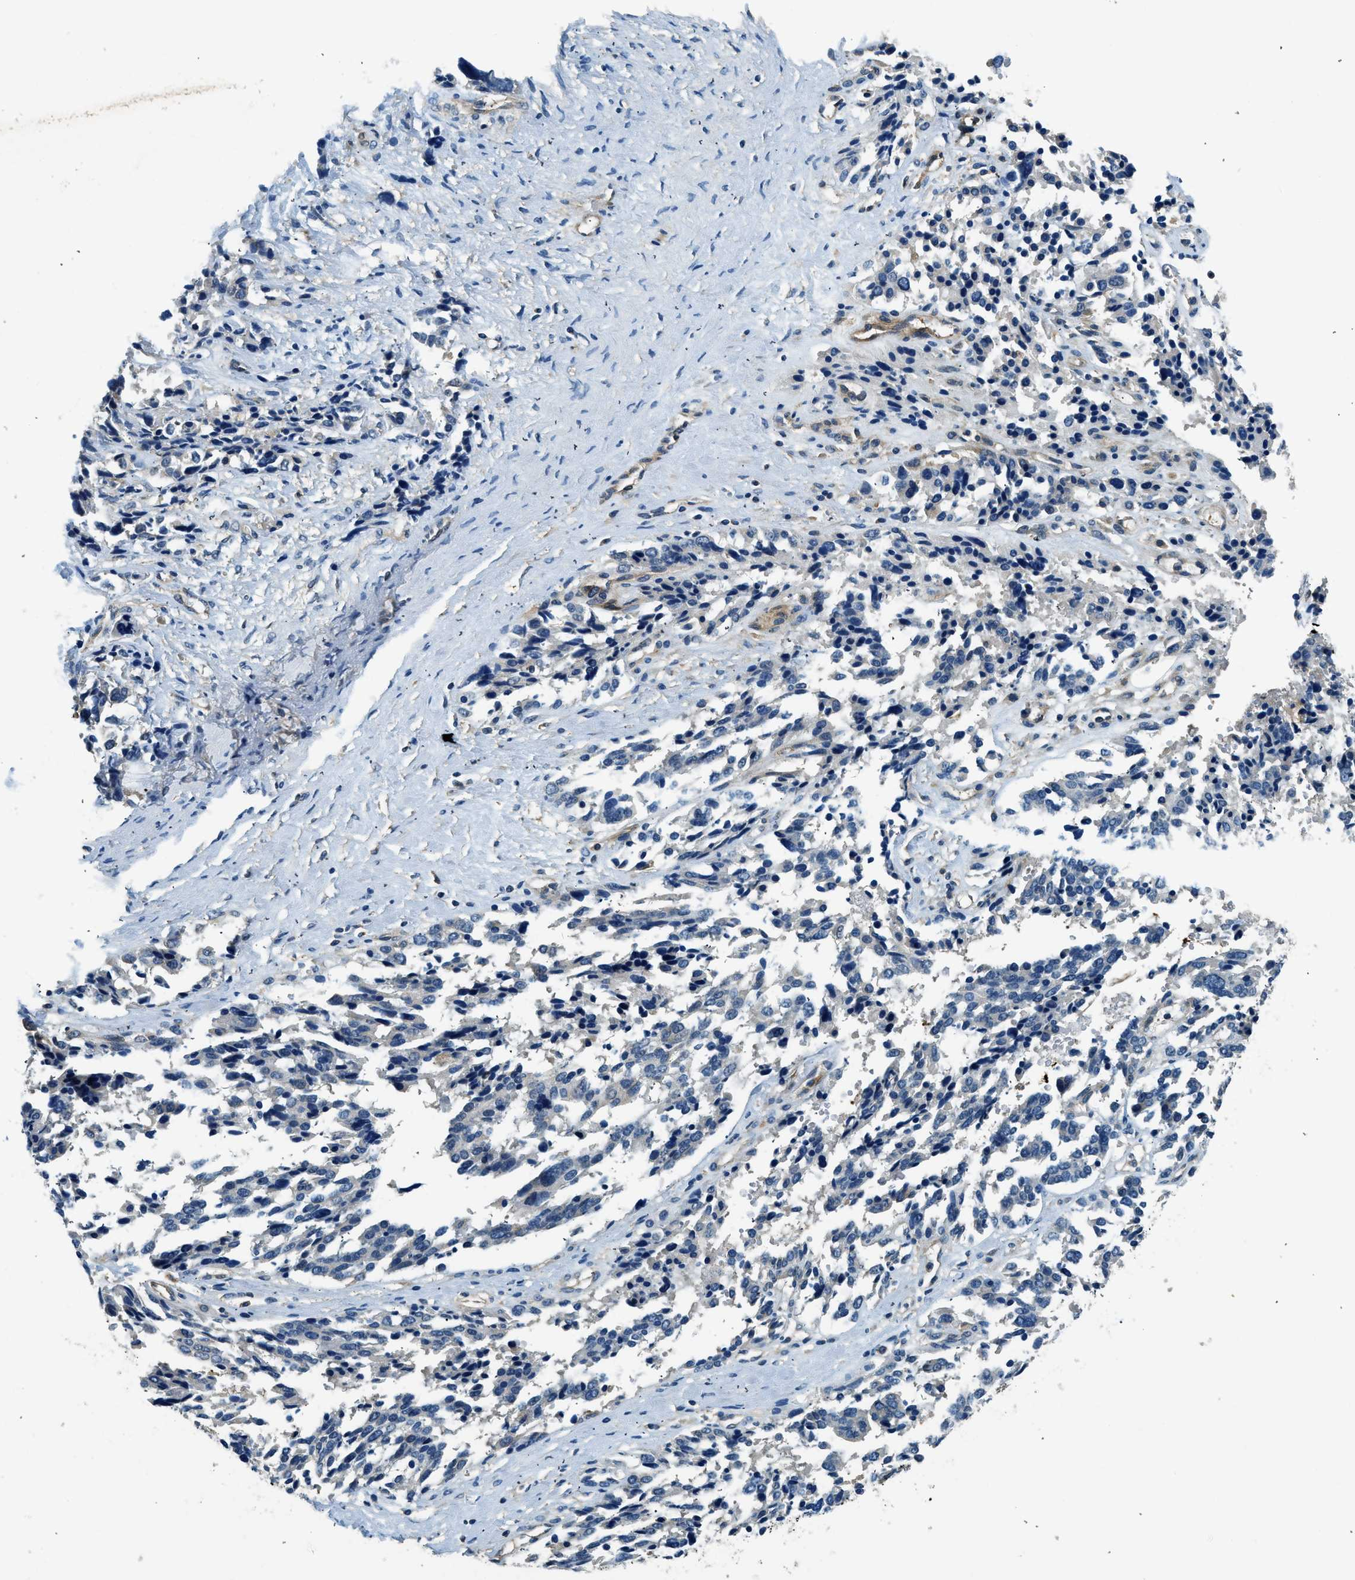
{"staining": {"intensity": "negative", "quantity": "none", "location": "none"}, "tissue": "ovarian cancer", "cell_type": "Tumor cells", "image_type": "cancer", "snomed": [{"axis": "morphology", "description": "Cystadenocarcinoma, serous, NOS"}, {"axis": "topography", "description": "Ovary"}], "caption": "Tumor cells show no significant staining in ovarian cancer (serous cystadenocarcinoma).", "gene": "SLC19A2", "patient": {"sex": "female", "age": 44}}